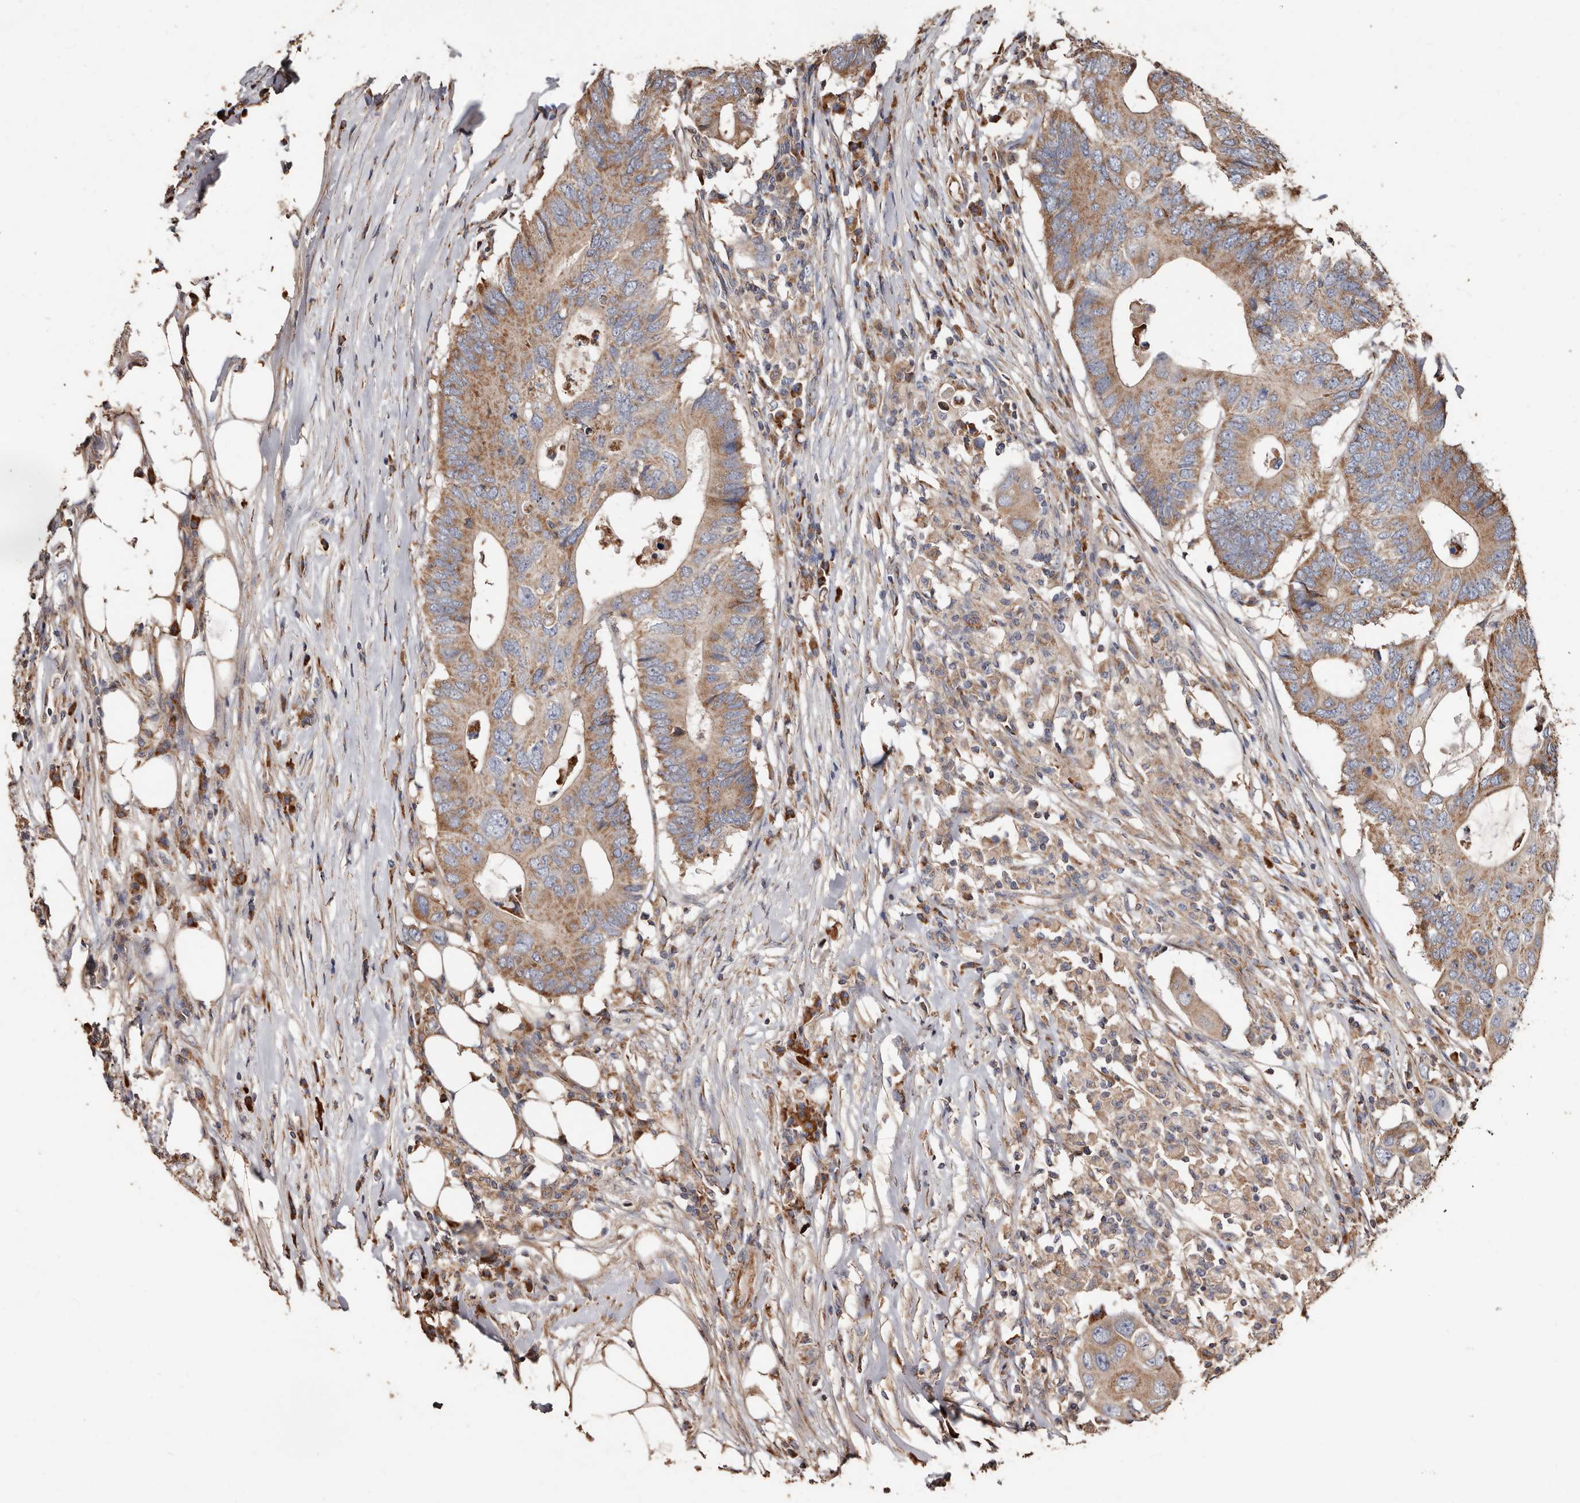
{"staining": {"intensity": "moderate", "quantity": ">75%", "location": "cytoplasmic/membranous"}, "tissue": "colorectal cancer", "cell_type": "Tumor cells", "image_type": "cancer", "snomed": [{"axis": "morphology", "description": "Adenocarcinoma, NOS"}, {"axis": "topography", "description": "Colon"}], "caption": "A high-resolution image shows immunohistochemistry (IHC) staining of colorectal cancer, which reveals moderate cytoplasmic/membranous staining in about >75% of tumor cells.", "gene": "OSGIN2", "patient": {"sex": "male", "age": 71}}